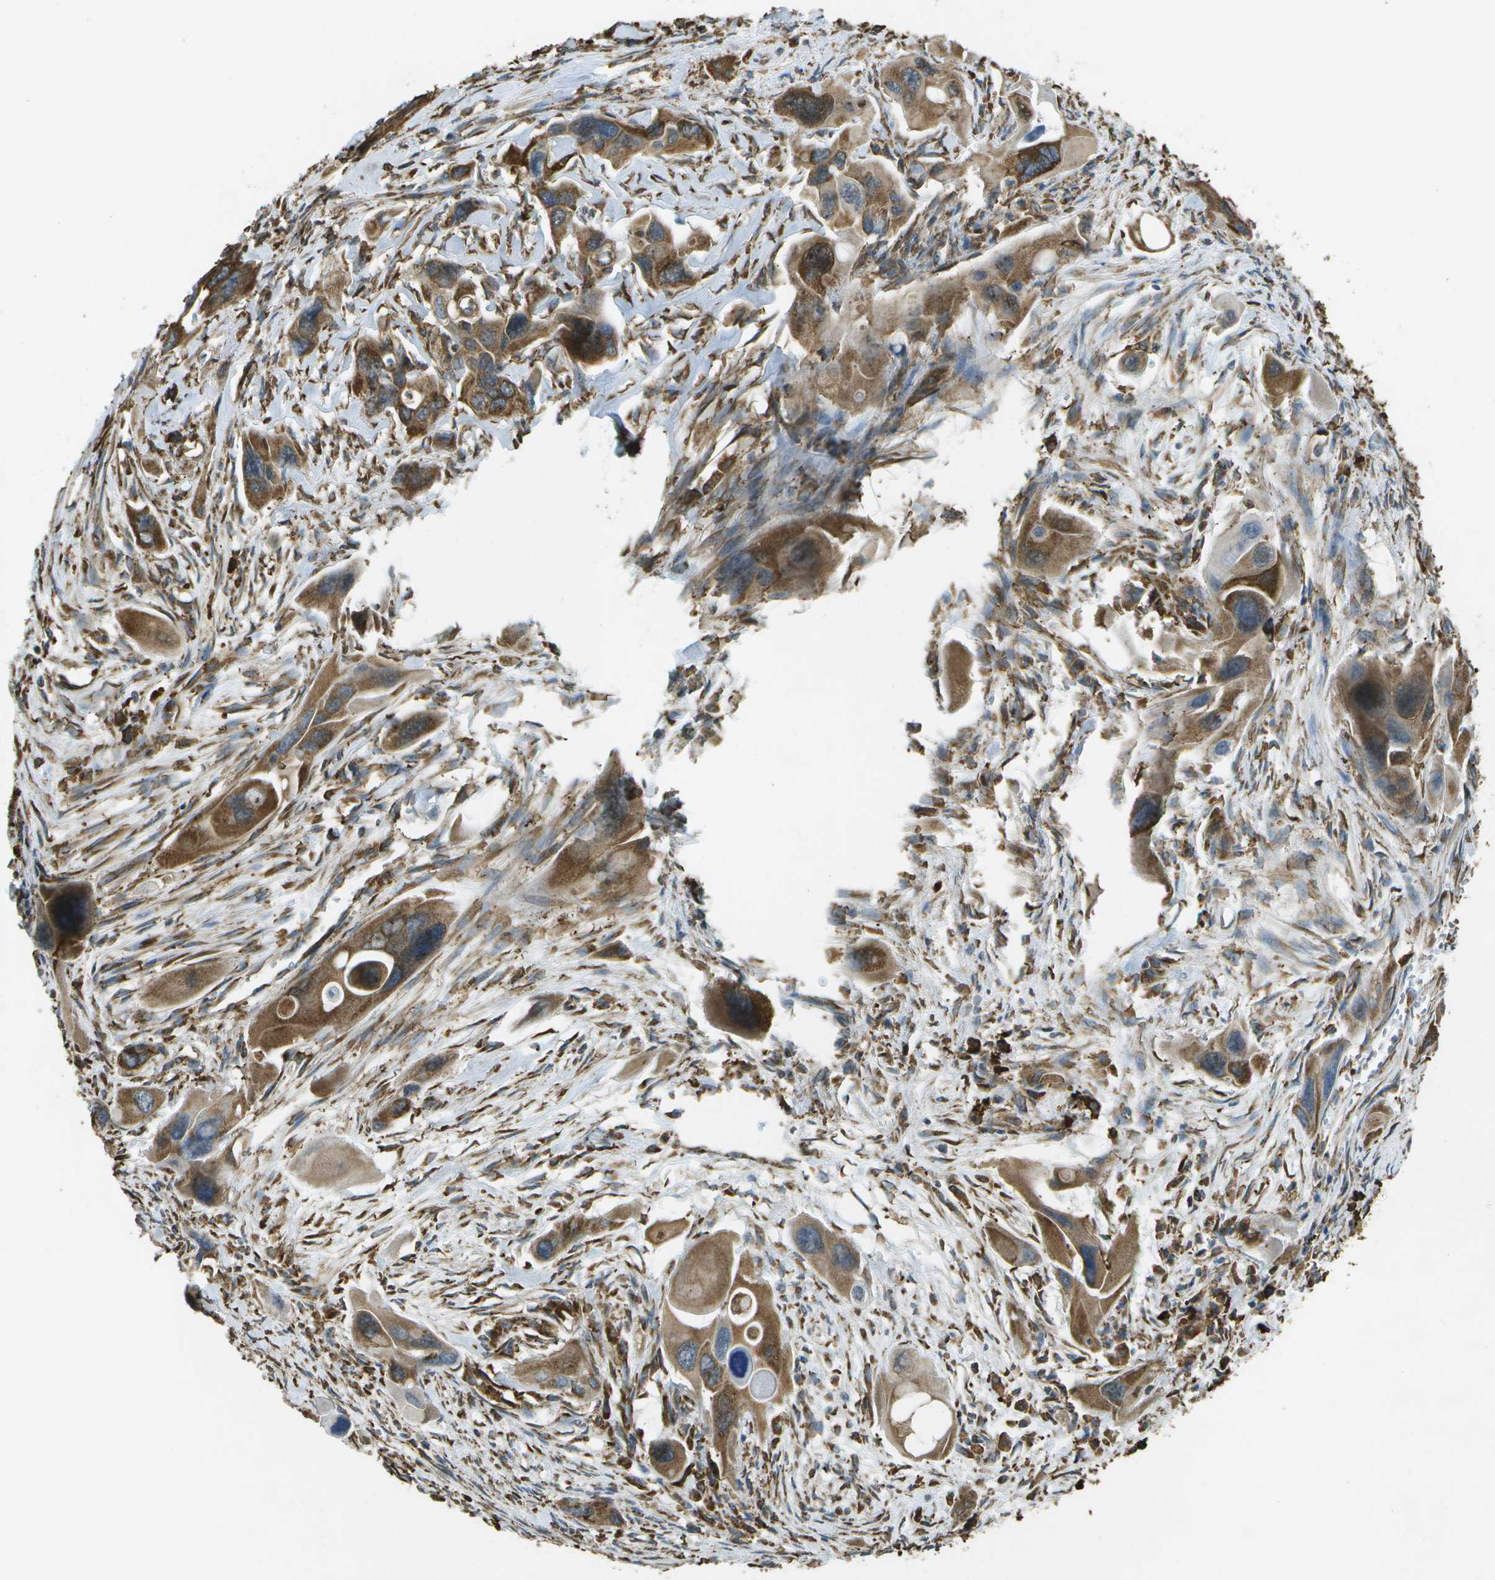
{"staining": {"intensity": "strong", "quantity": ">75%", "location": "cytoplasmic/membranous"}, "tissue": "pancreatic cancer", "cell_type": "Tumor cells", "image_type": "cancer", "snomed": [{"axis": "morphology", "description": "Adenocarcinoma, NOS"}, {"axis": "topography", "description": "Pancreas"}], "caption": "A brown stain labels strong cytoplasmic/membranous staining of a protein in pancreatic adenocarcinoma tumor cells.", "gene": "PDIA4", "patient": {"sex": "male", "age": 73}}